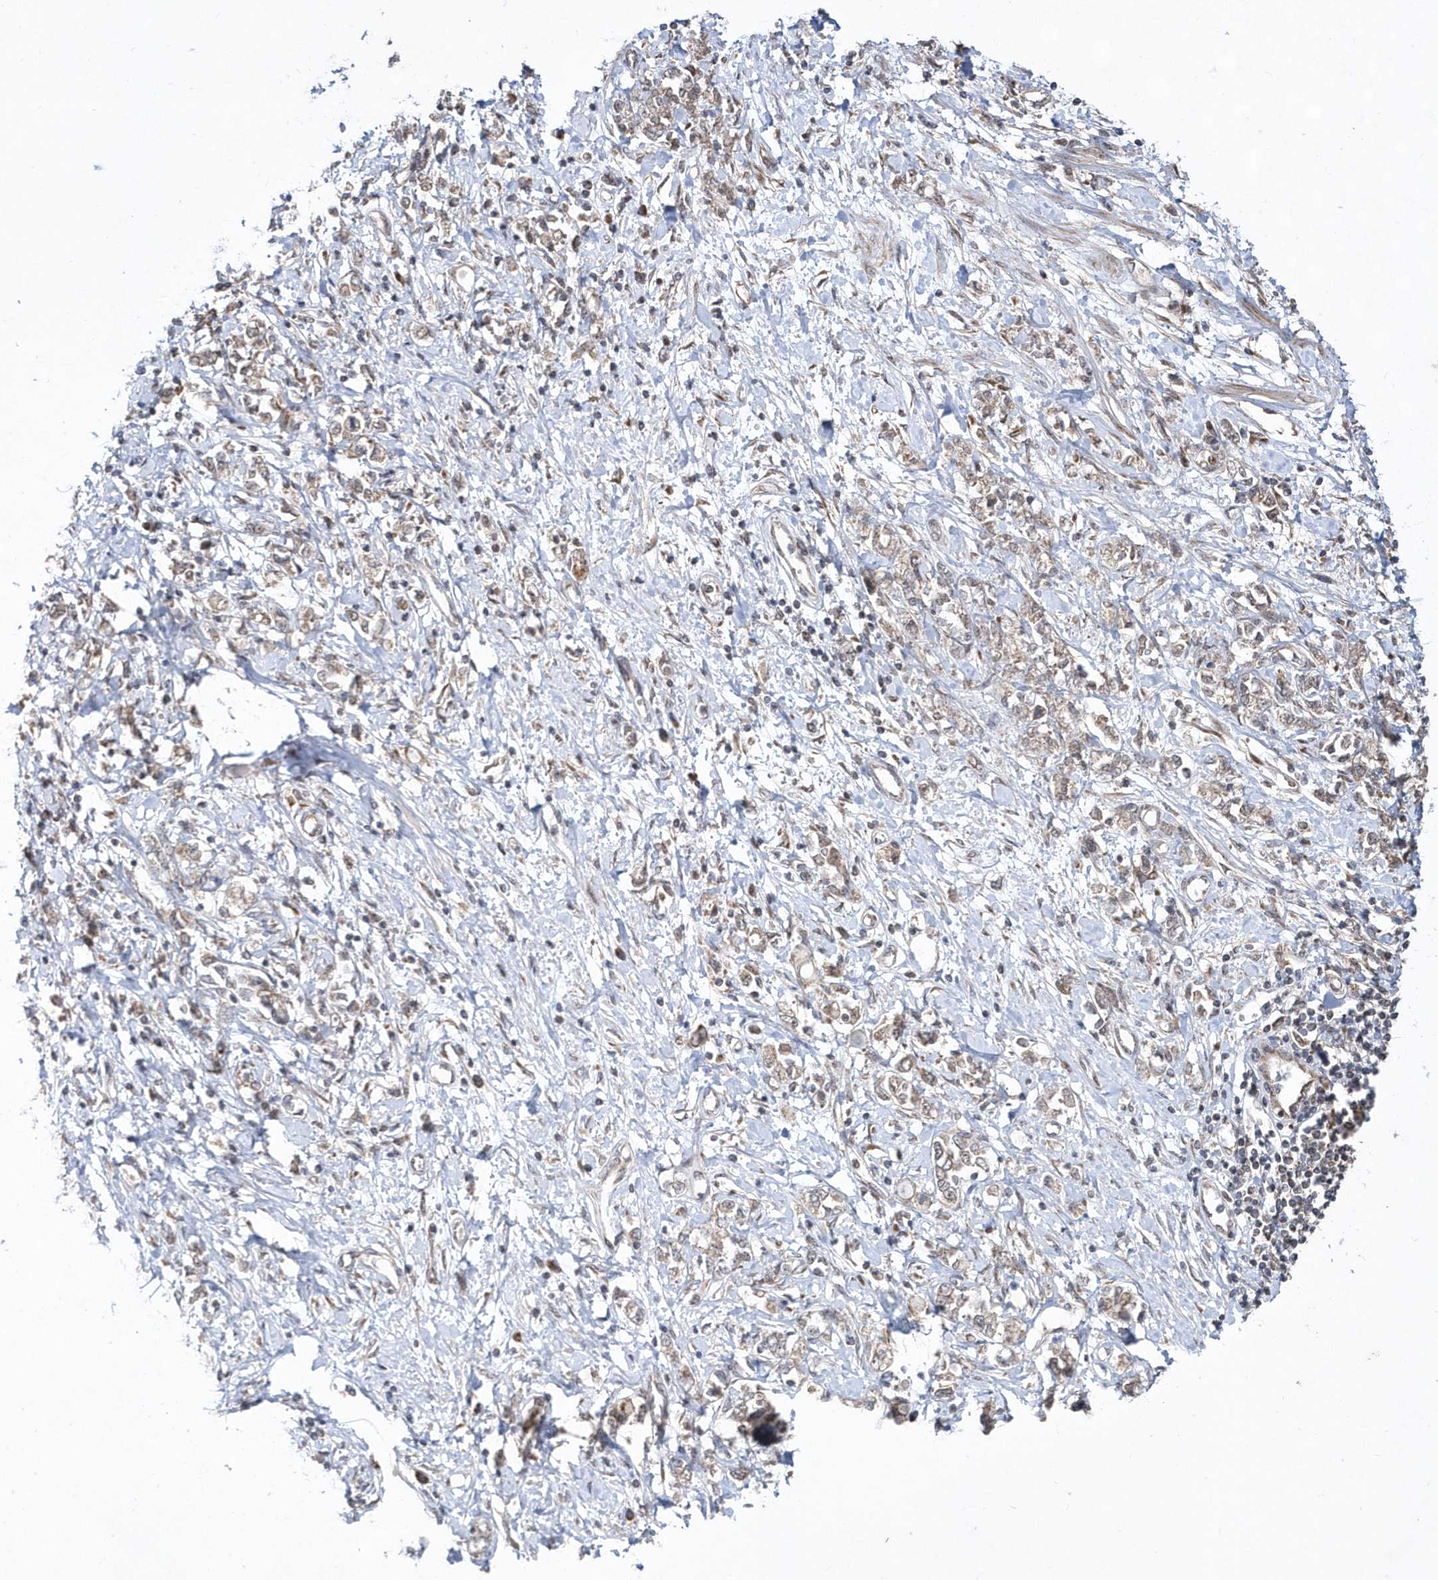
{"staining": {"intensity": "weak", "quantity": "25%-75%", "location": "cytoplasmic/membranous"}, "tissue": "stomach cancer", "cell_type": "Tumor cells", "image_type": "cancer", "snomed": [{"axis": "morphology", "description": "Adenocarcinoma, NOS"}, {"axis": "topography", "description": "Stomach"}], "caption": "This image demonstrates immunohistochemistry staining of adenocarcinoma (stomach), with low weak cytoplasmic/membranous staining in about 25%-75% of tumor cells.", "gene": "DALRD3", "patient": {"sex": "female", "age": 76}}